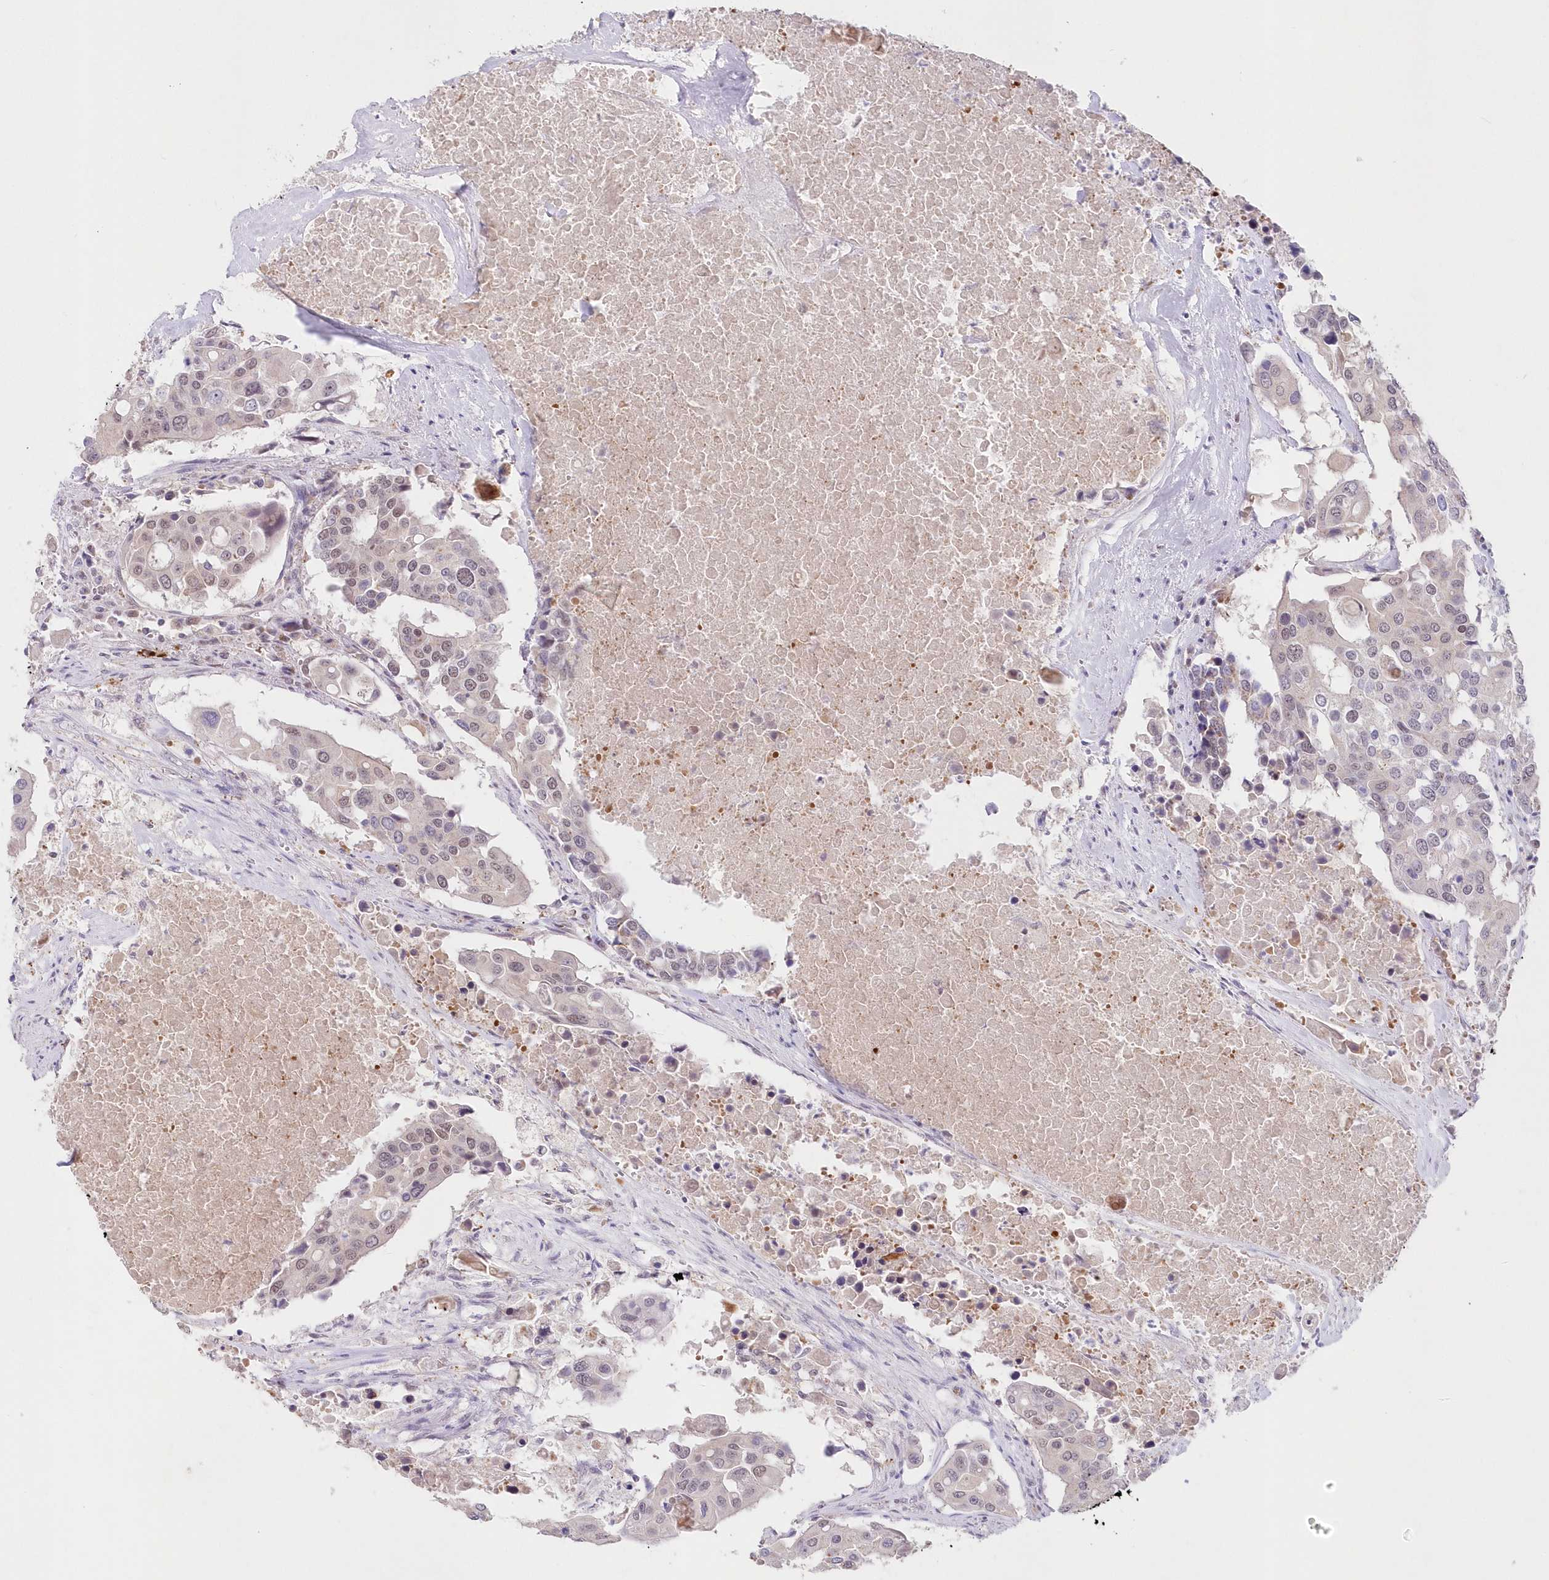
{"staining": {"intensity": "weak", "quantity": "25%-75%", "location": "nuclear"}, "tissue": "colorectal cancer", "cell_type": "Tumor cells", "image_type": "cancer", "snomed": [{"axis": "morphology", "description": "Adenocarcinoma, NOS"}, {"axis": "topography", "description": "Colon"}], "caption": "A brown stain shows weak nuclear positivity of a protein in adenocarcinoma (colorectal) tumor cells.", "gene": "RBM27", "patient": {"sex": "male", "age": 77}}